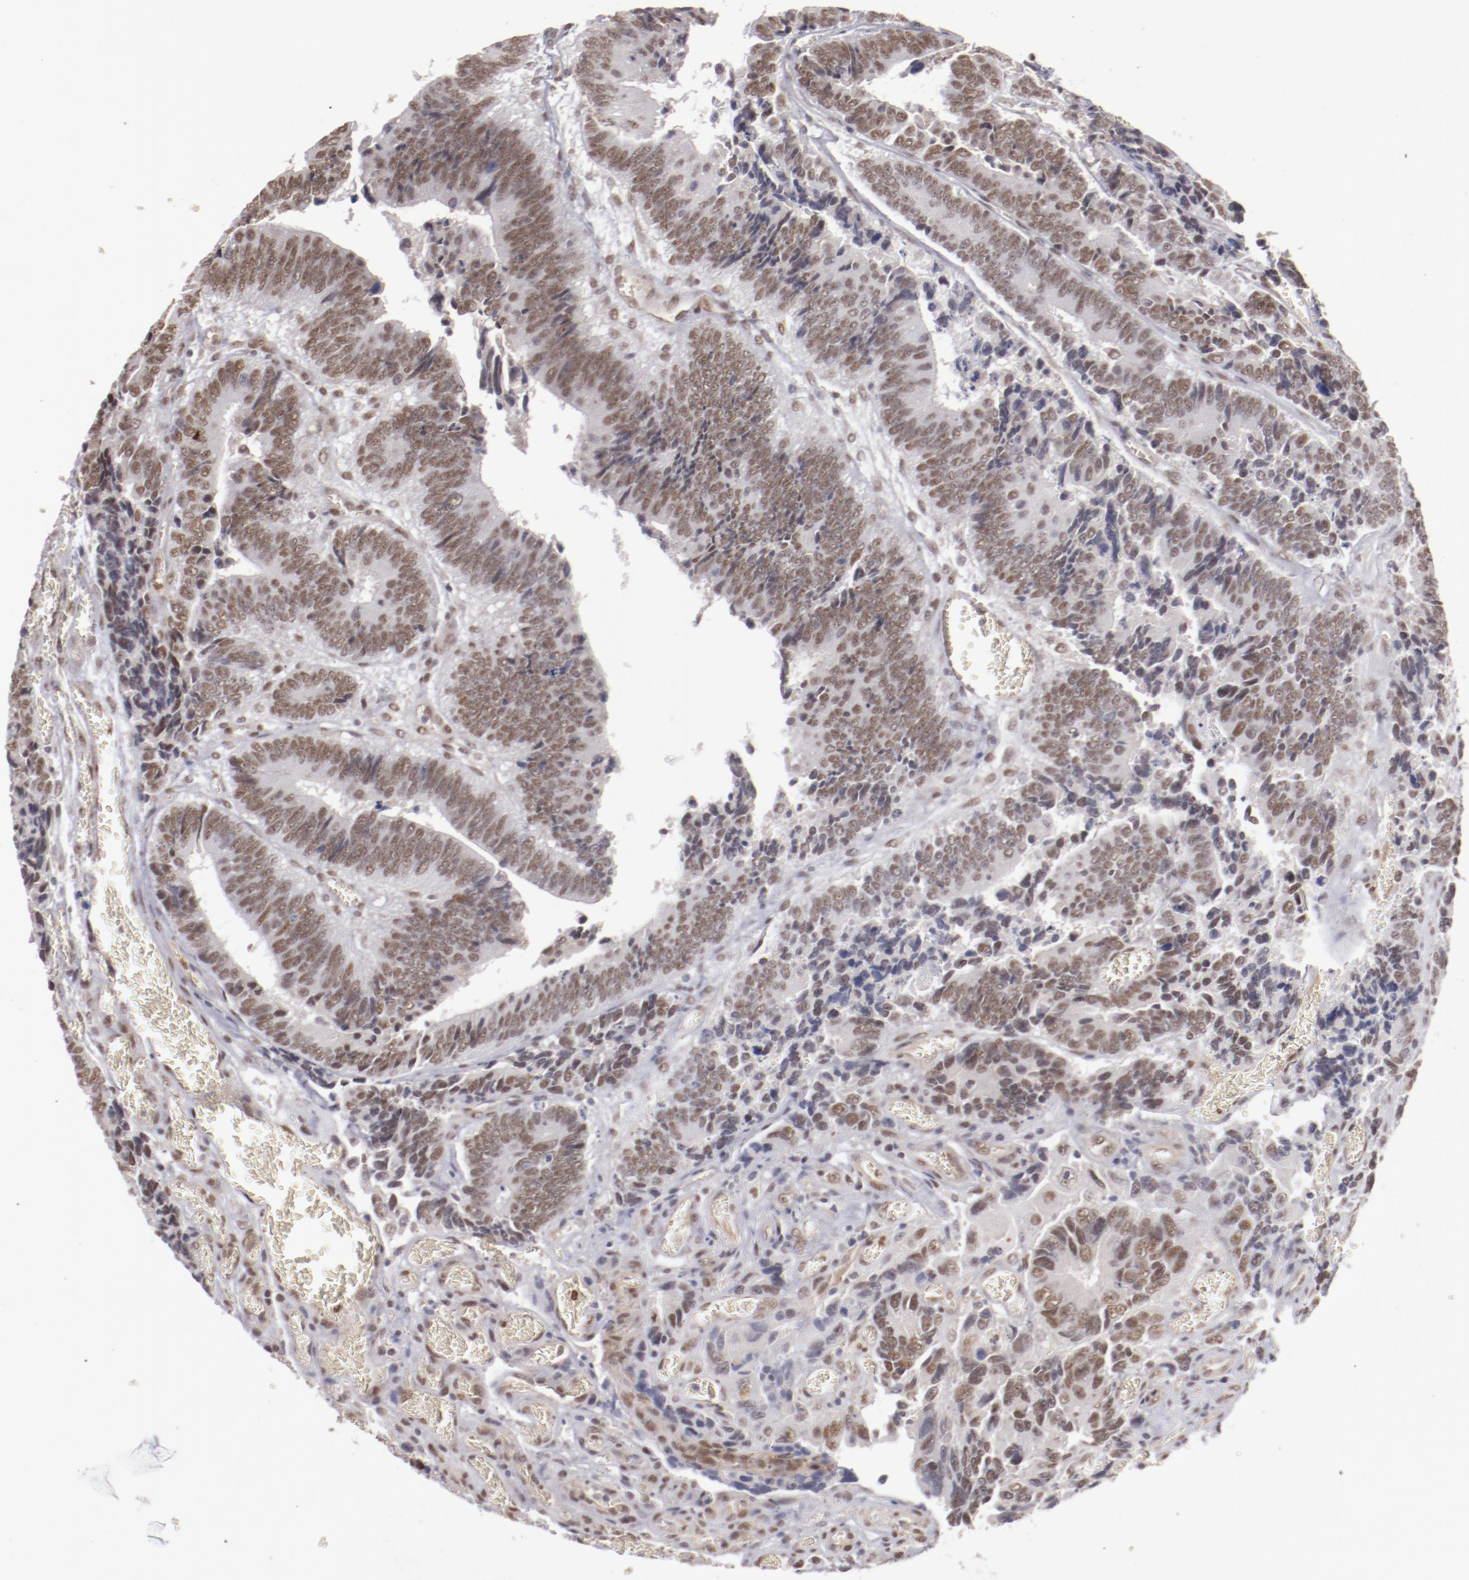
{"staining": {"intensity": "moderate", "quantity": ">75%", "location": "nuclear"}, "tissue": "colorectal cancer", "cell_type": "Tumor cells", "image_type": "cancer", "snomed": [{"axis": "morphology", "description": "Adenocarcinoma, NOS"}, {"axis": "topography", "description": "Colon"}], "caption": "Immunohistochemistry (IHC) (DAB) staining of human colorectal cancer (adenocarcinoma) exhibits moderate nuclear protein positivity in approximately >75% of tumor cells. (Stains: DAB (3,3'-diaminobenzidine) in brown, nuclei in blue, Microscopy: brightfield microscopy at high magnification).", "gene": "NFE2", "patient": {"sex": "male", "age": 72}}